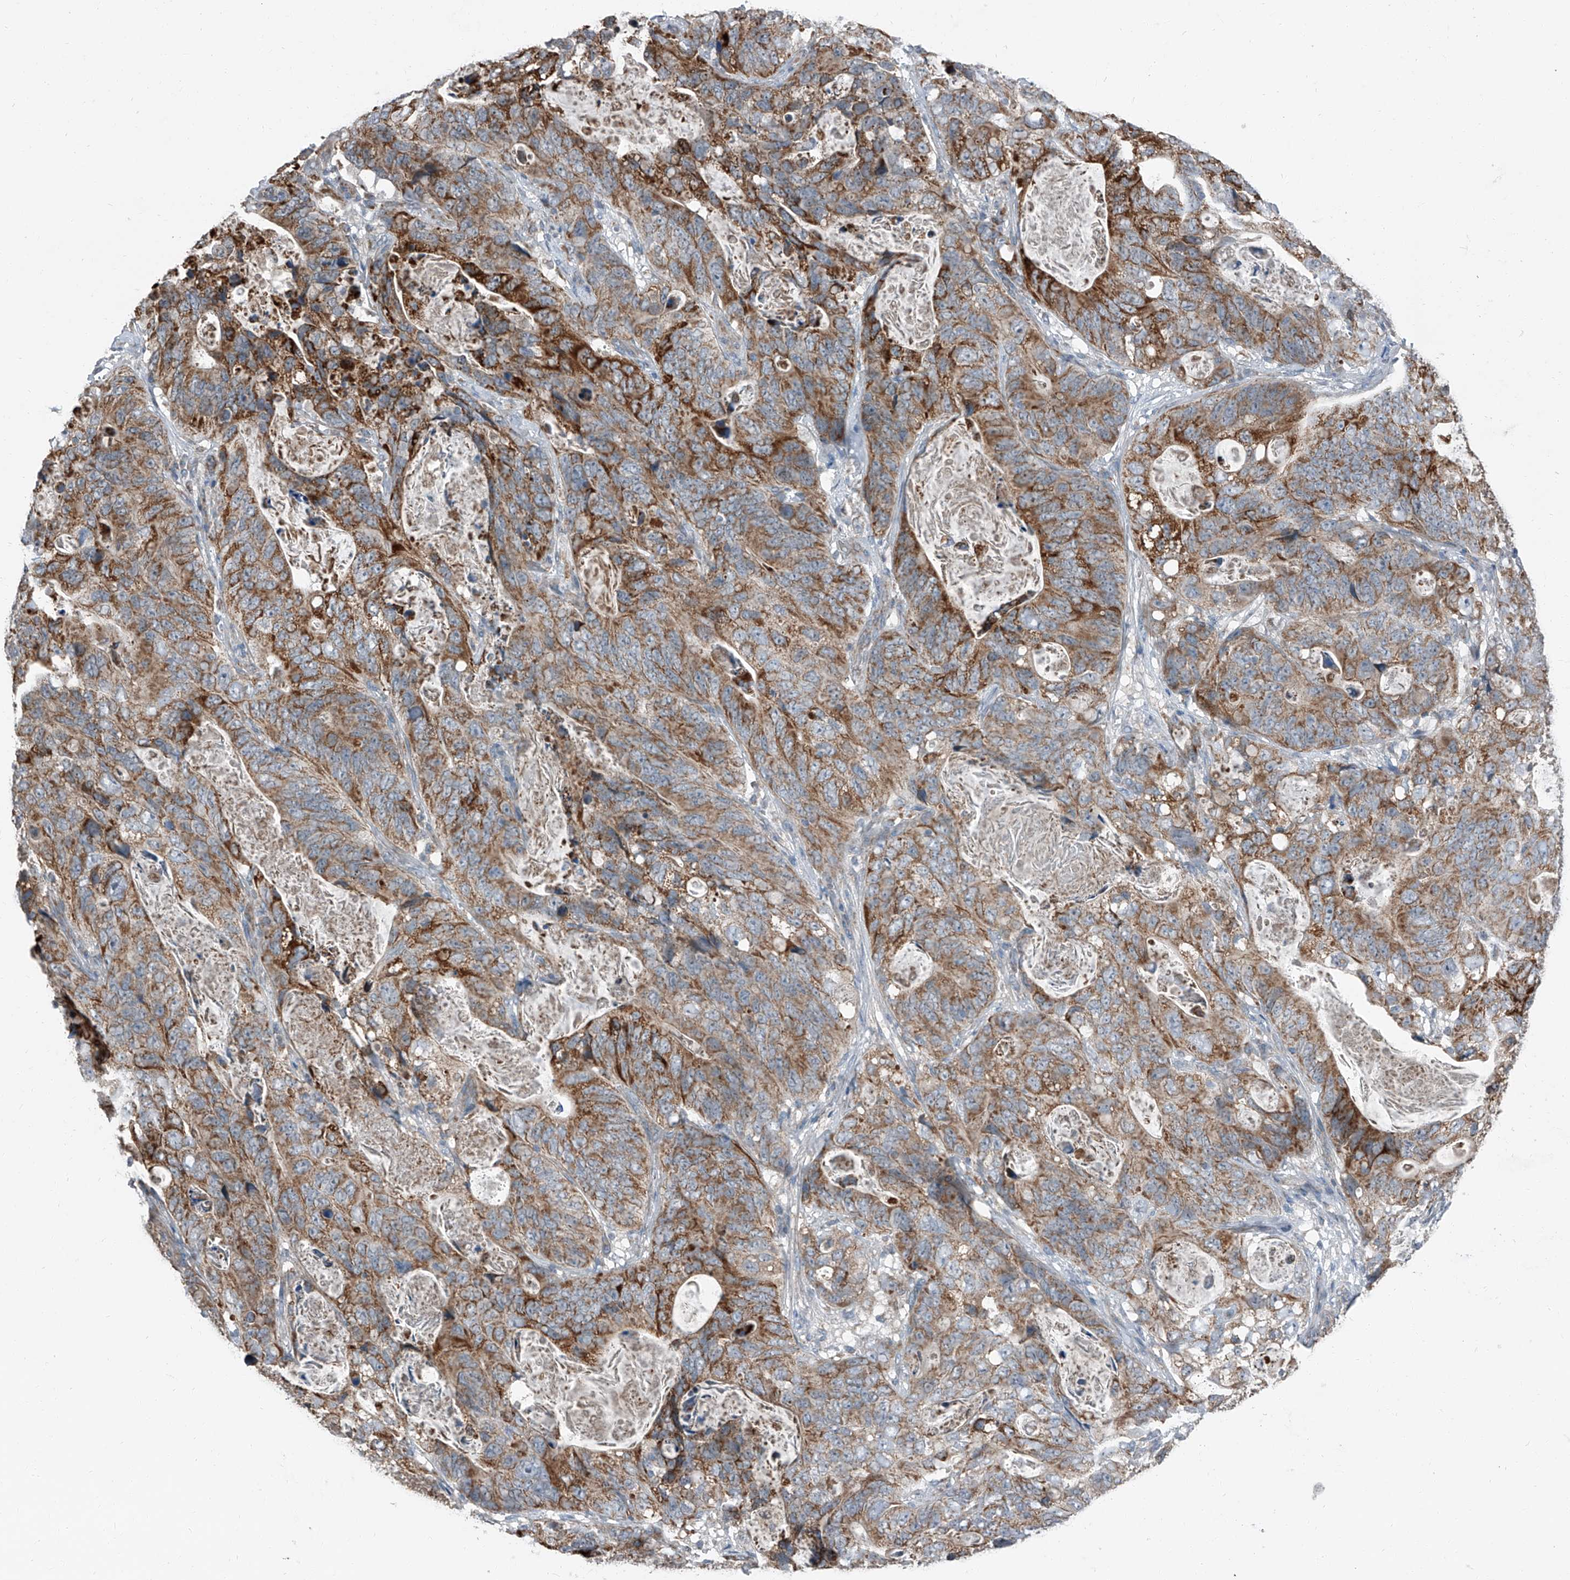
{"staining": {"intensity": "strong", "quantity": ">75%", "location": "cytoplasmic/membranous"}, "tissue": "stomach cancer", "cell_type": "Tumor cells", "image_type": "cancer", "snomed": [{"axis": "morphology", "description": "Normal tissue, NOS"}, {"axis": "morphology", "description": "Adenocarcinoma, NOS"}, {"axis": "topography", "description": "Stomach"}], "caption": "This image exhibits IHC staining of human stomach adenocarcinoma, with high strong cytoplasmic/membranous staining in about >75% of tumor cells.", "gene": "CHRNA7", "patient": {"sex": "female", "age": 89}}